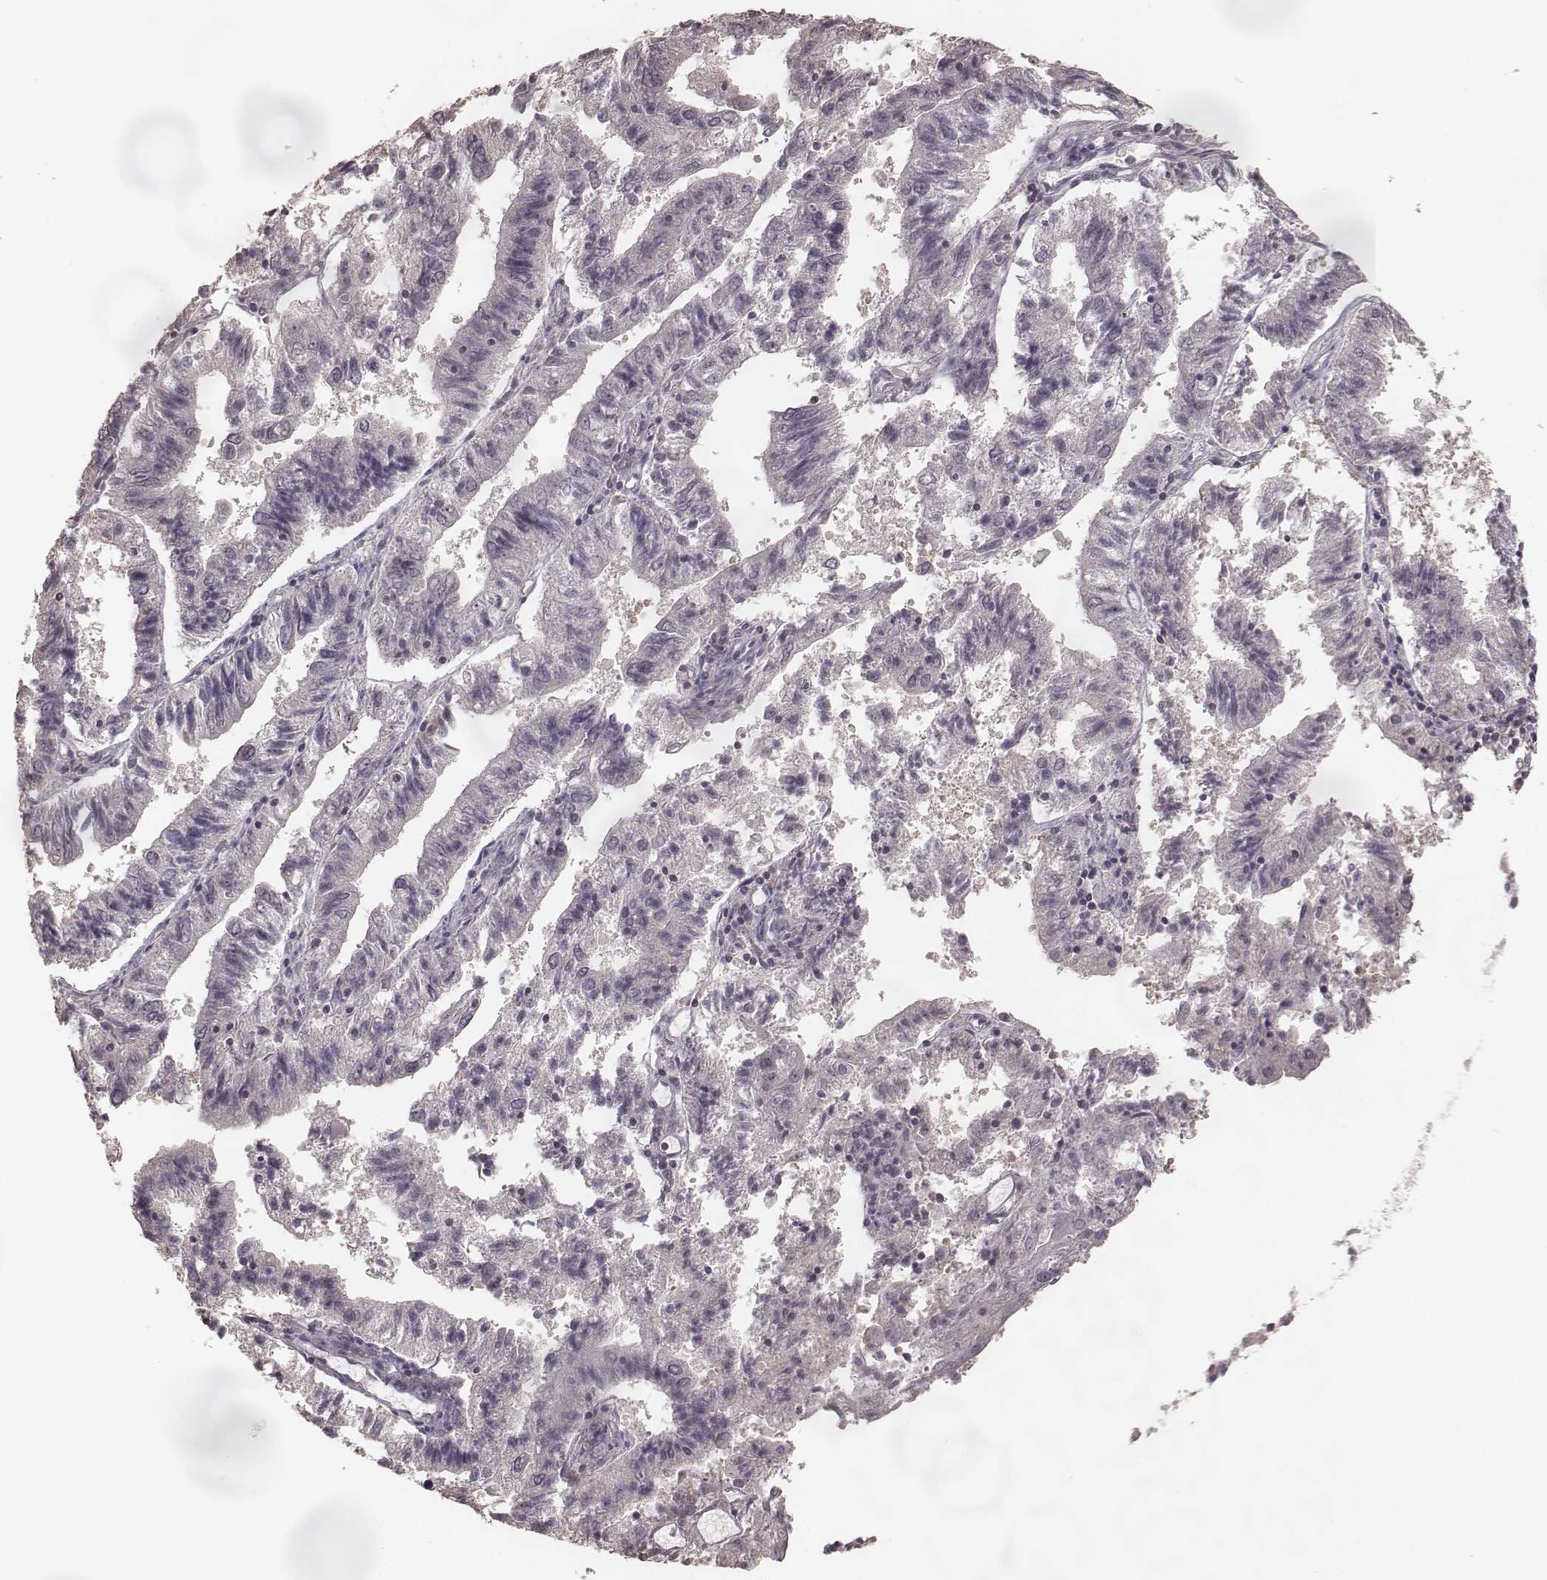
{"staining": {"intensity": "negative", "quantity": "none", "location": "none"}, "tissue": "endometrial cancer", "cell_type": "Tumor cells", "image_type": "cancer", "snomed": [{"axis": "morphology", "description": "Adenocarcinoma, NOS"}, {"axis": "topography", "description": "Endometrium"}], "caption": "DAB (3,3'-diaminobenzidine) immunohistochemical staining of human endometrial adenocarcinoma shows no significant staining in tumor cells. The staining was performed using DAB to visualize the protein expression in brown, while the nuclei were stained in blue with hematoxylin (Magnification: 20x).", "gene": "LY6K", "patient": {"sex": "female", "age": 82}}